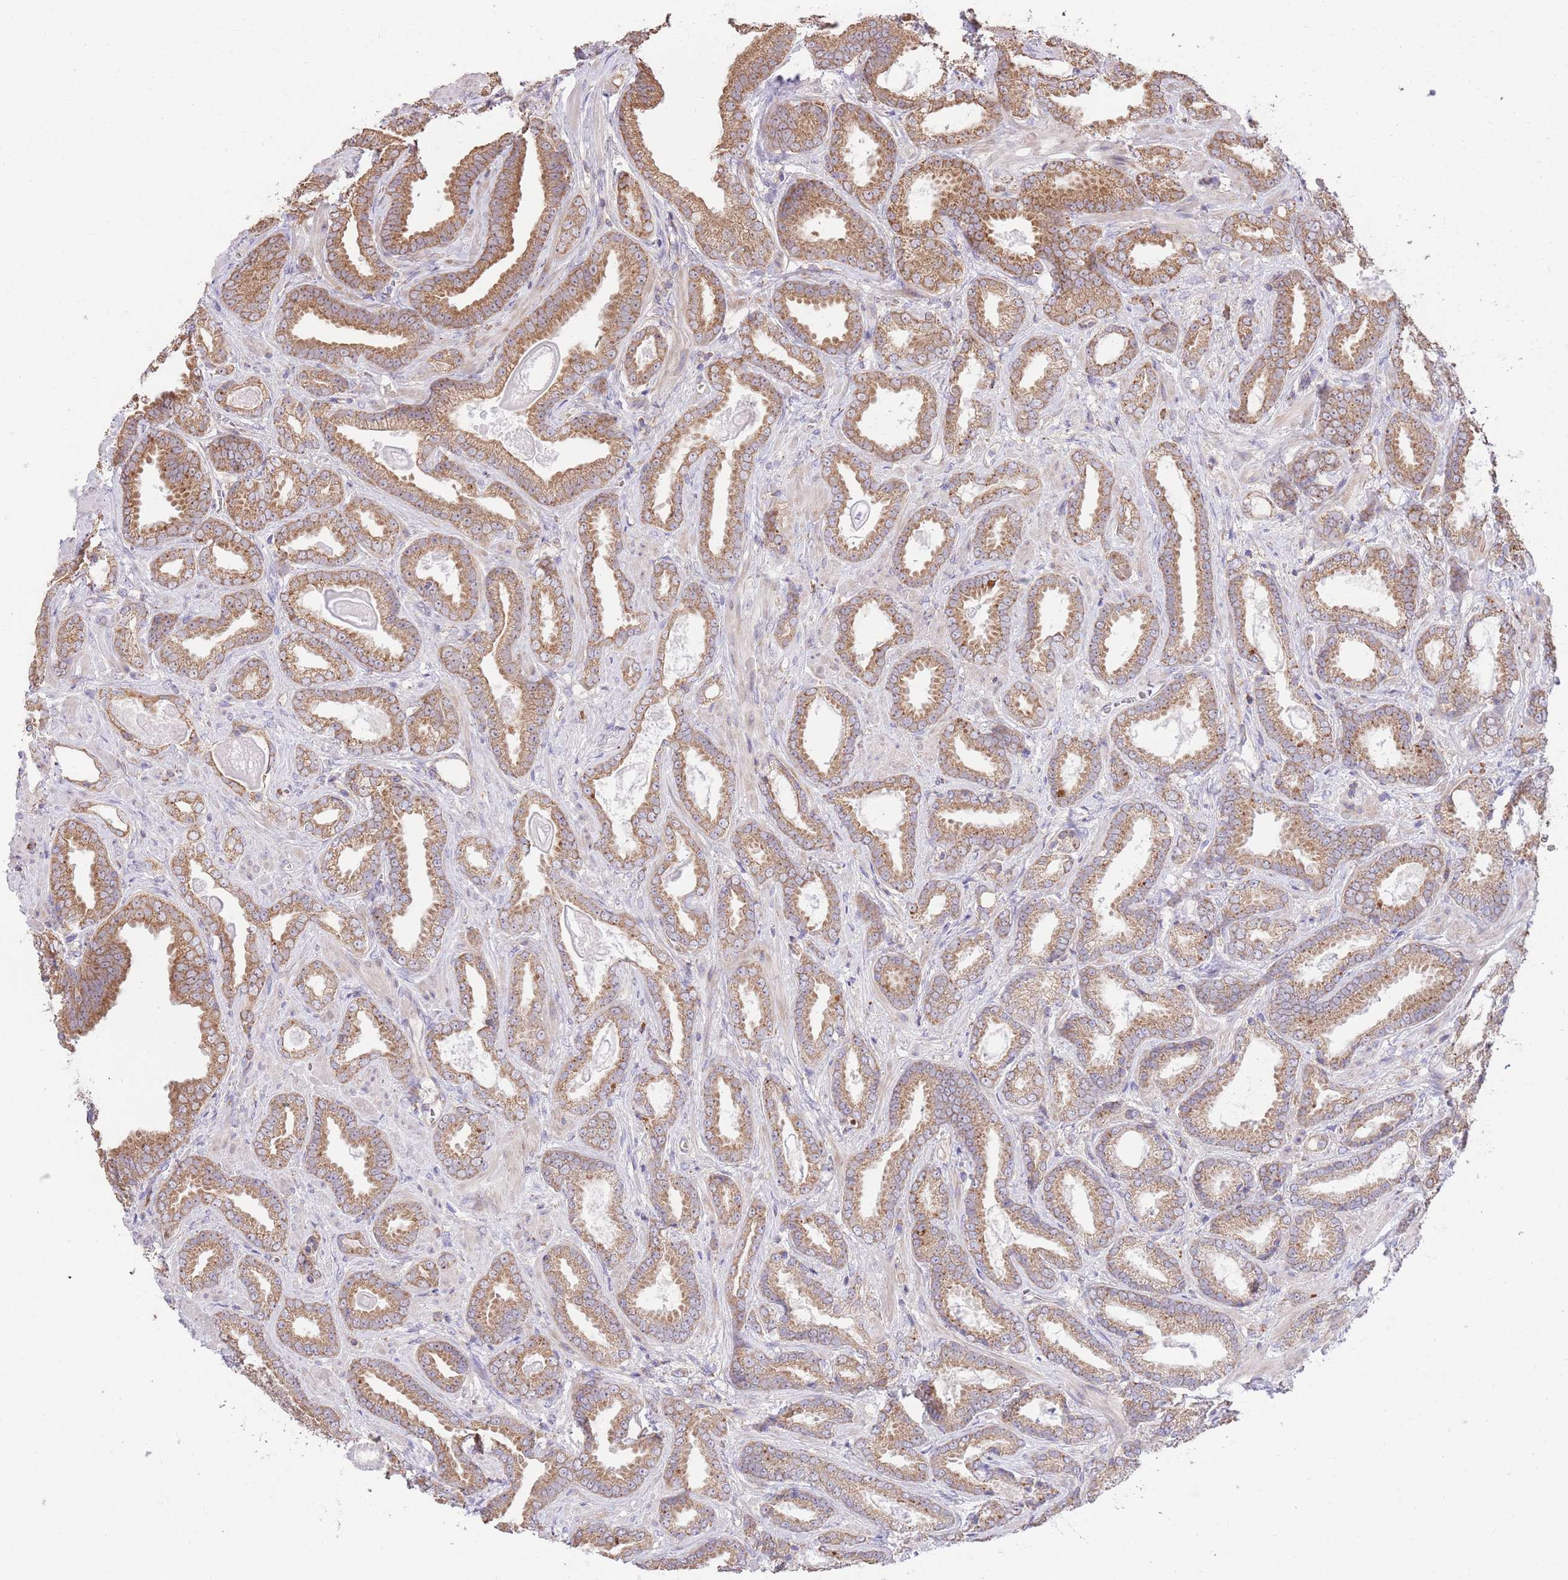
{"staining": {"intensity": "moderate", "quantity": ">75%", "location": "cytoplasmic/membranous"}, "tissue": "prostate cancer", "cell_type": "Tumor cells", "image_type": "cancer", "snomed": [{"axis": "morphology", "description": "Adenocarcinoma, Low grade"}, {"axis": "topography", "description": "Prostate"}], "caption": "Adenocarcinoma (low-grade) (prostate) stained with a brown dye reveals moderate cytoplasmic/membranous positive expression in about >75% of tumor cells.", "gene": "BOLA2B", "patient": {"sex": "male", "age": 62}}